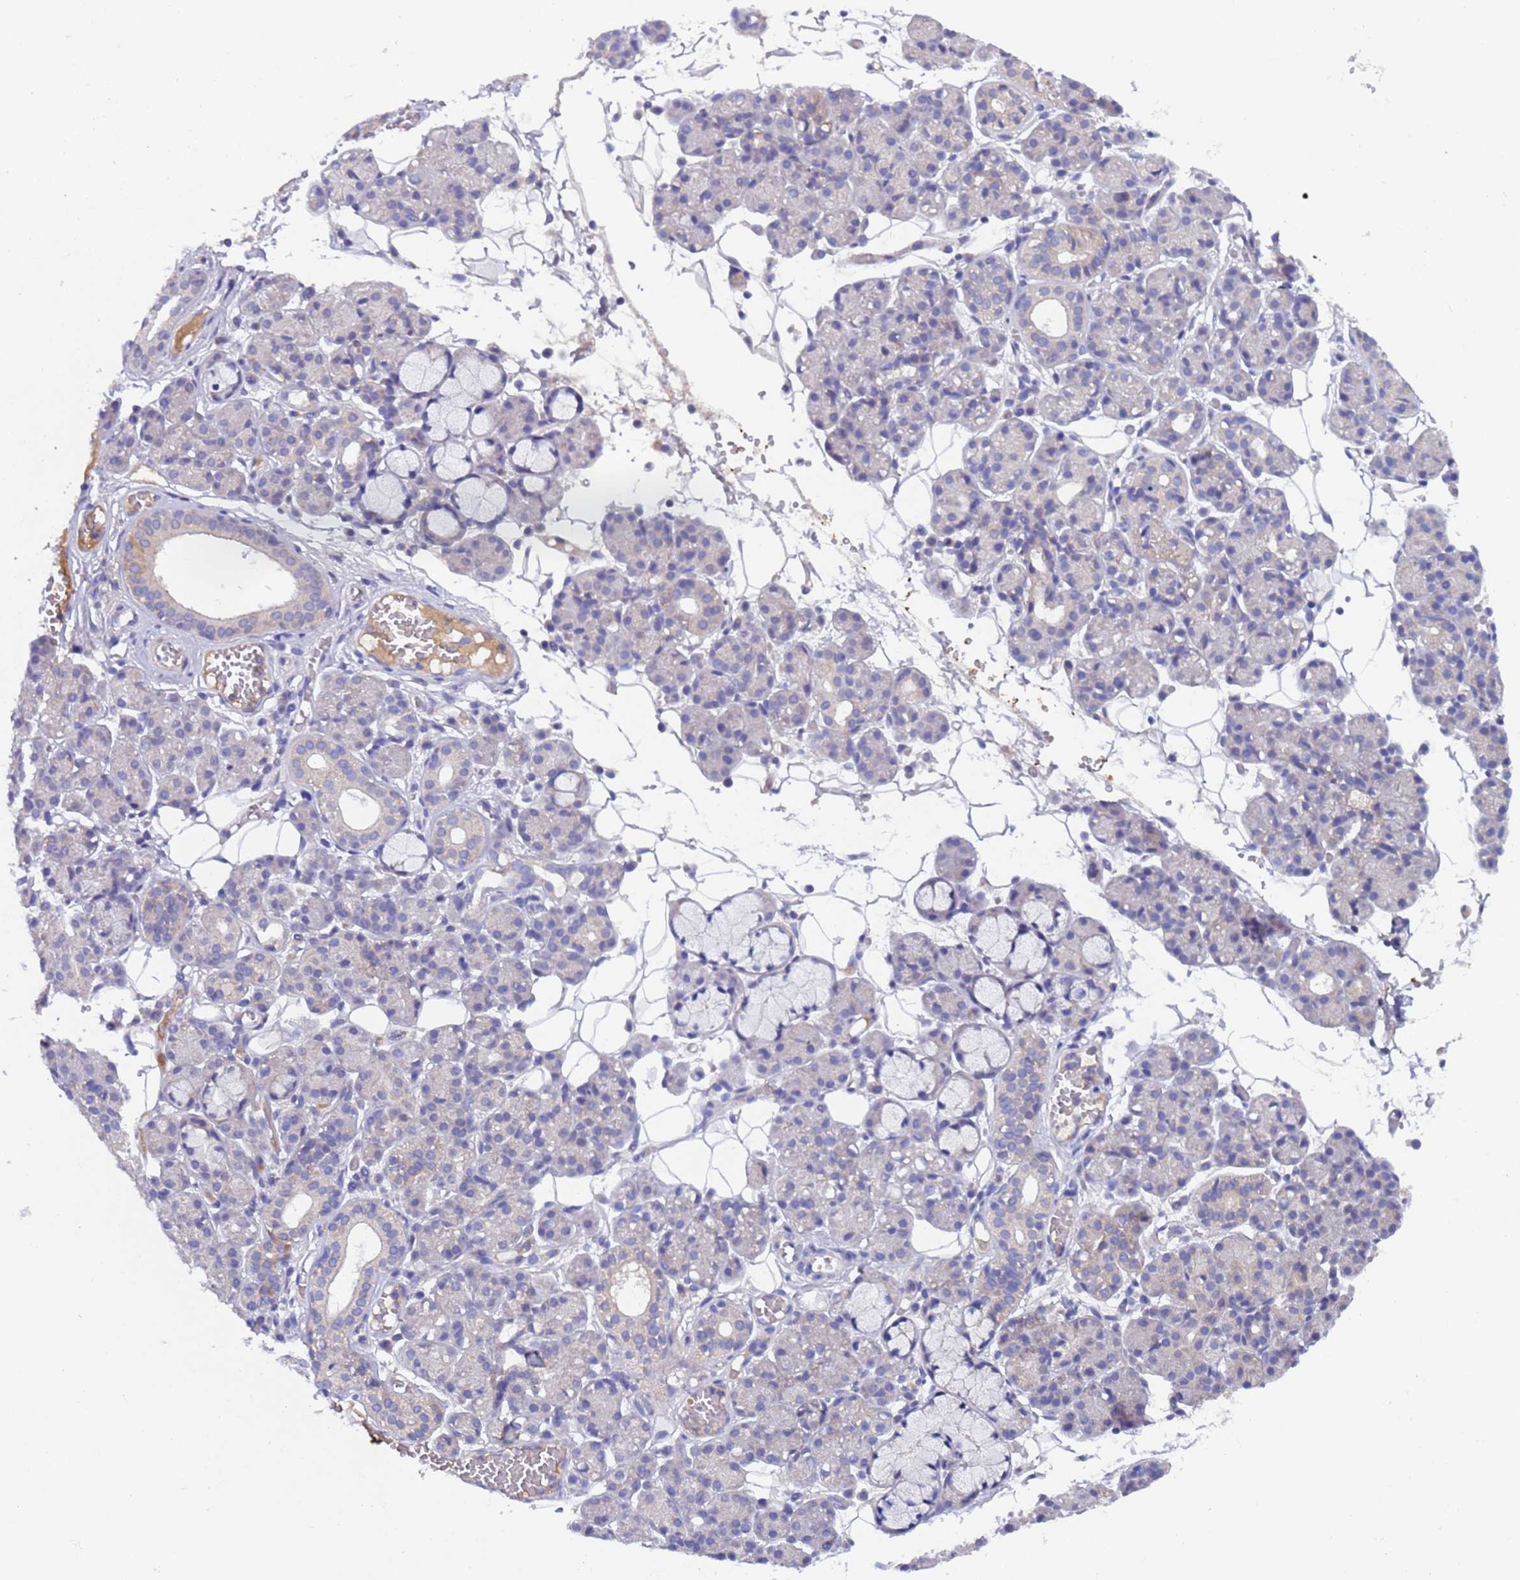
{"staining": {"intensity": "moderate", "quantity": "<25%", "location": "cytoplasmic/membranous"}, "tissue": "salivary gland", "cell_type": "Glandular cells", "image_type": "normal", "snomed": [{"axis": "morphology", "description": "Normal tissue, NOS"}, {"axis": "topography", "description": "Salivary gland"}], "caption": "Immunohistochemistry (IHC) of benign human salivary gland shows low levels of moderate cytoplasmic/membranous staining in approximately <25% of glandular cells. Nuclei are stained in blue.", "gene": "PARP16", "patient": {"sex": "male", "age": 63}}